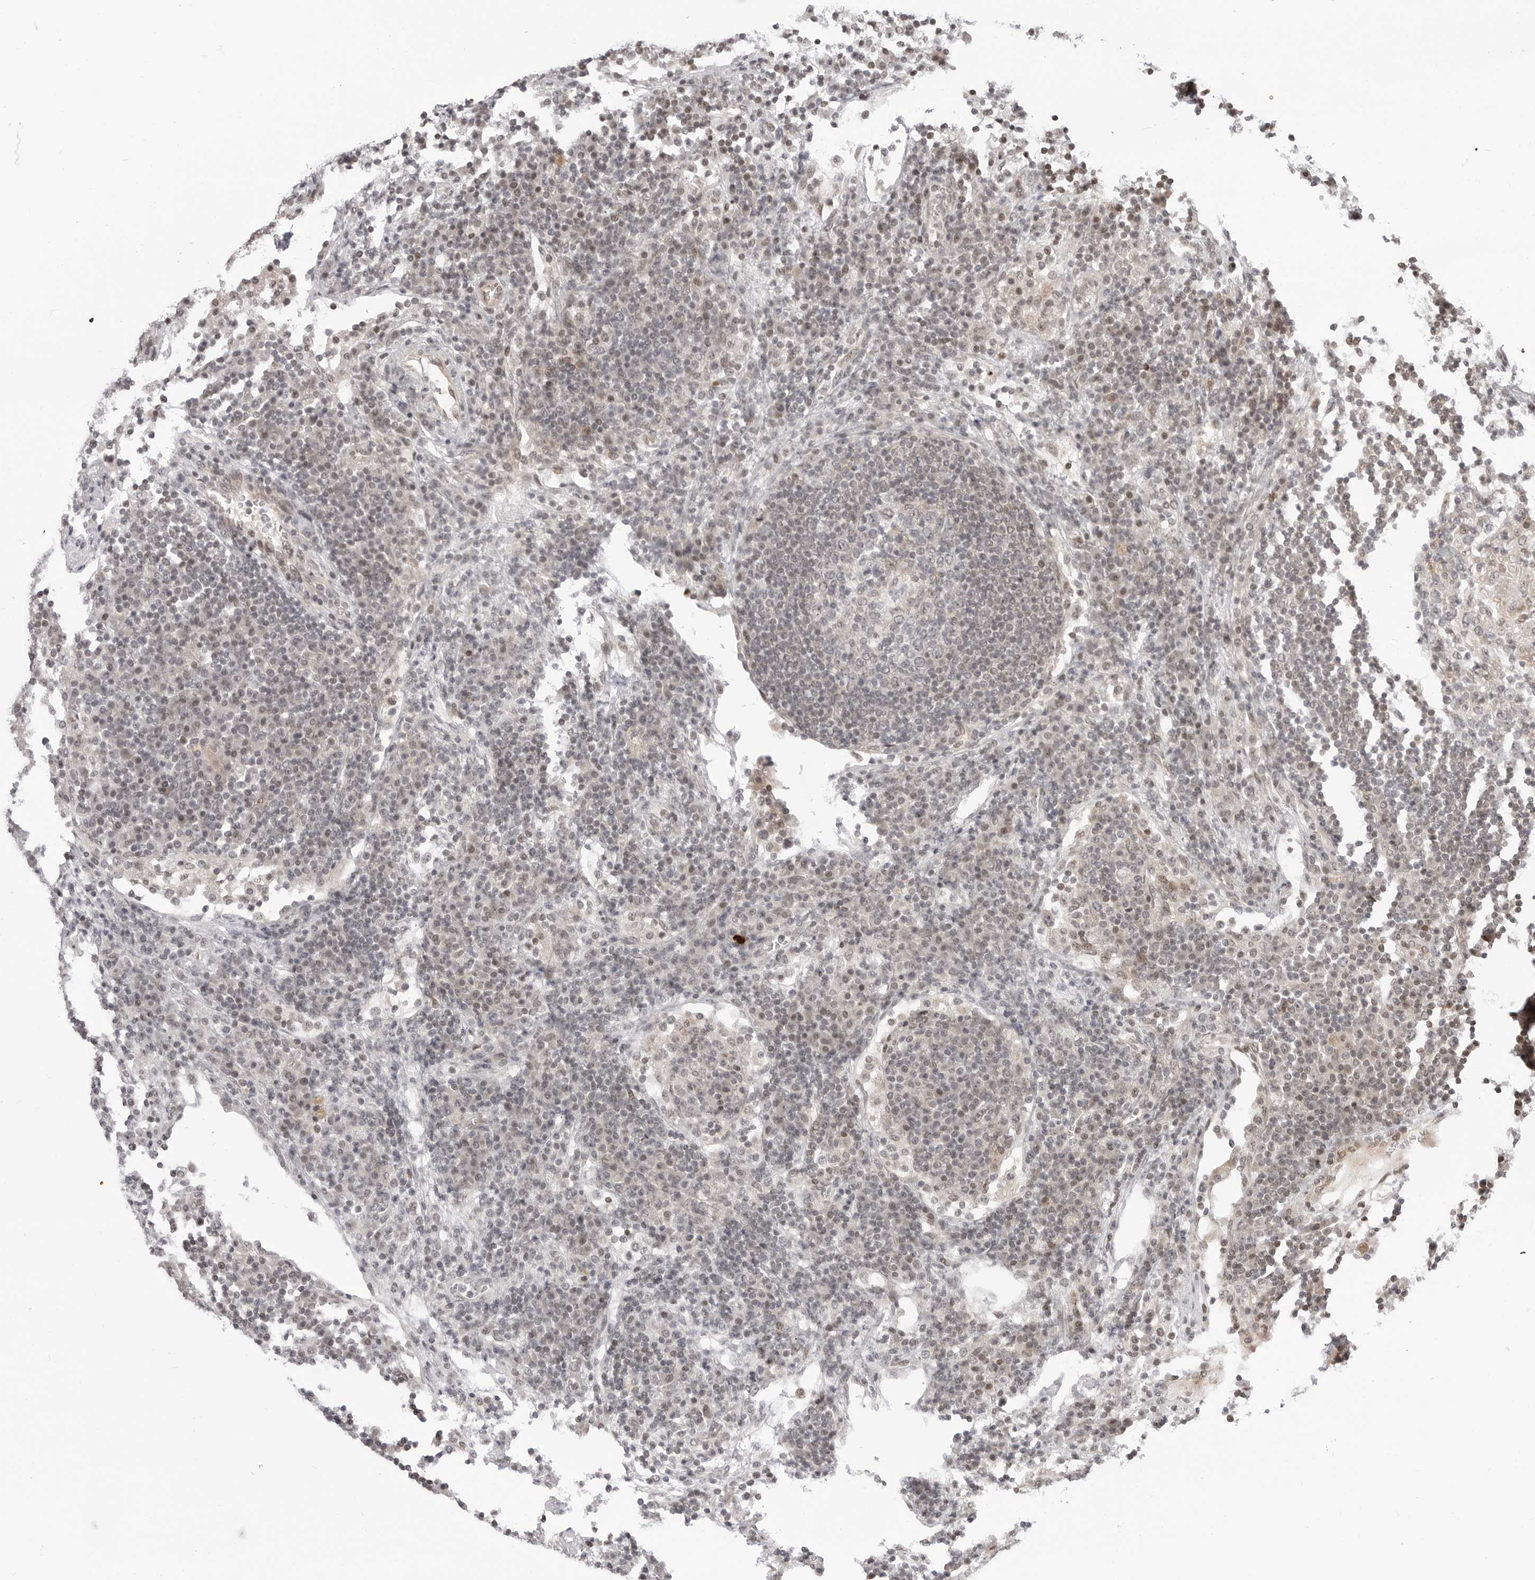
{"staining": {"intensity": "weak", "quantity": "25%-75%", "location": "cytoplasmic/membranous"}, "tissue": "lymph node", "cell_type": "Germinal center cells", "image_type": "normal", "snomed": [{"axis": "morphology", "description": "Normal tissue, NOS"}, {"axis": "topography", "description": "Lymph node"}], "caption": "Protein staining exhibits weak cytoplasmic/membranous staining in about 25%-75% of germinal center cells in normal lymph node.", "gene": "C8orf33", "patient": {"sex": "female", "age": 53}}